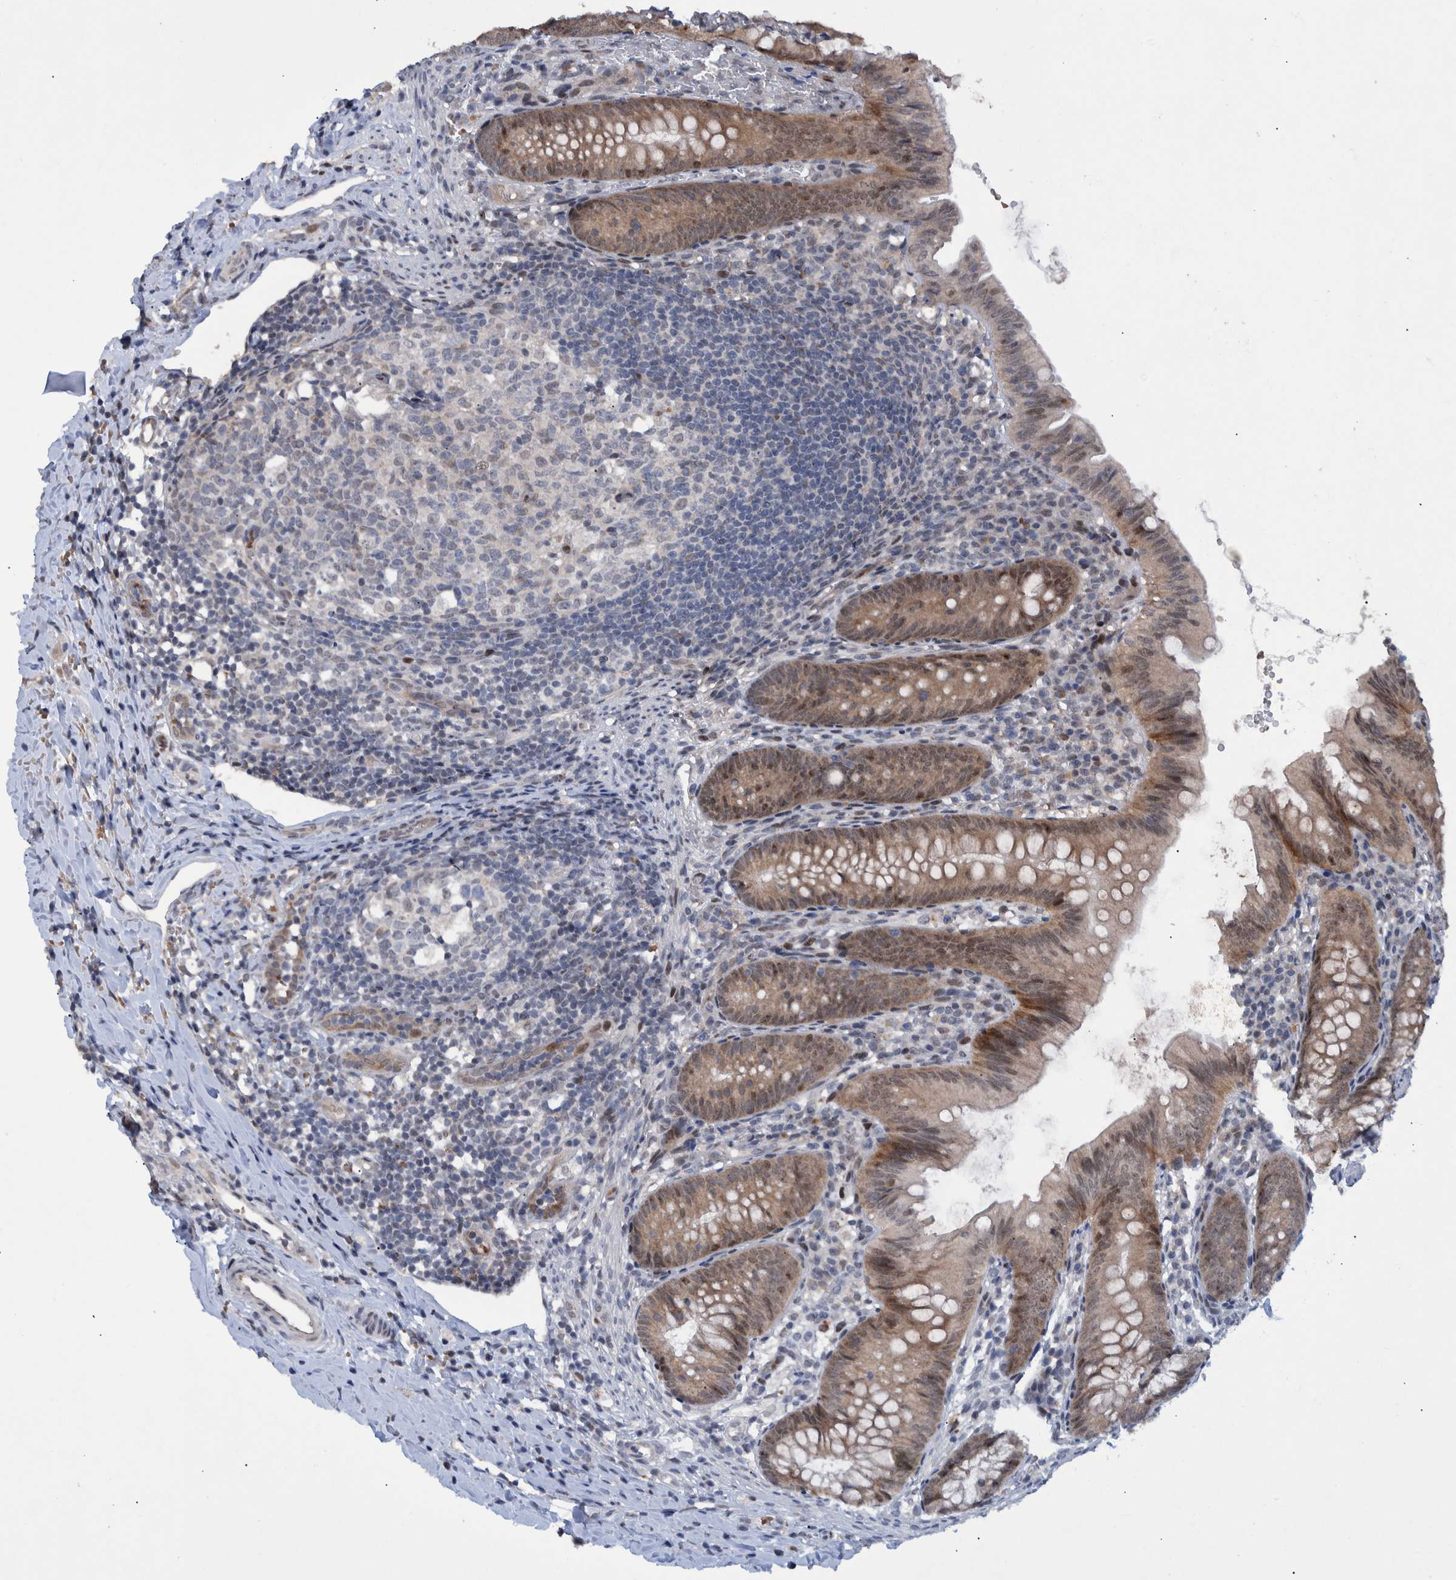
{"staining": {"intensity": "moderate", "quantity": ">75%", "location": "cytoplasmic/membranous,nuclear"}, "tissue": "appendix", "cell_type": "Glandular cells", "image_type": "normal", "snomed": [{"axis": "morphology", "description": "Normal tissue, NOS"}, {"axis": "topography", "description": "Appendix"}], "caption": "DAB (3,3'-diaminobenzidine) immunohistochemical staining of benign human appendix shows moderate cytoplasmic/membranous,nuclear protein expression in about >75% of glandular cells. The staining is performed using DAB brown chromogen to label protein expression. The nuclei are counter-stained blue using hematoxylin.", "gene": "ESRP1", "patient": {"sex": "male", "age": 1}}